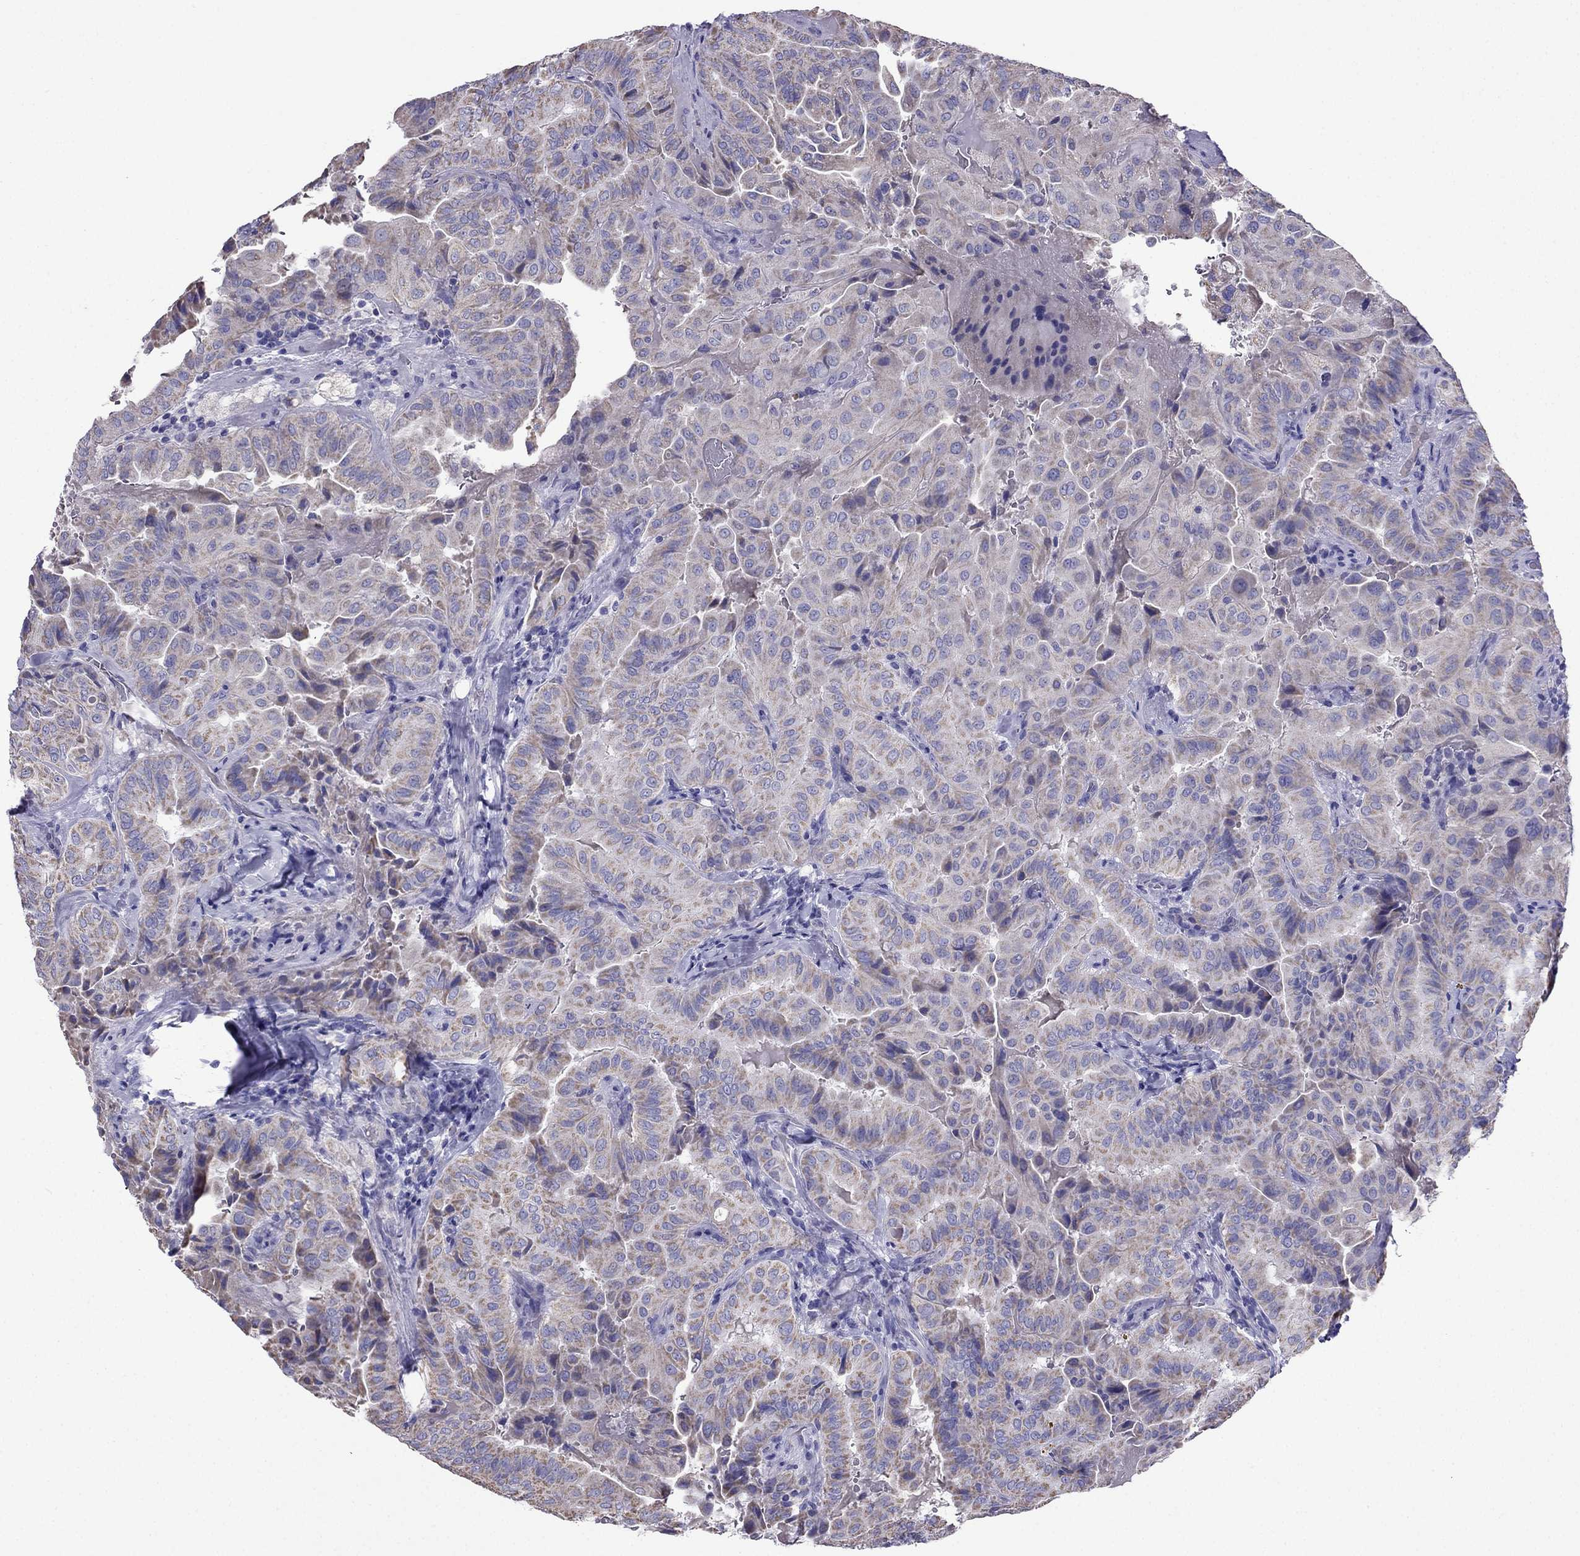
{"staining": {"intensity": "weak", "quantity": ">75%", "location": "cytoplasmic/membranous"}, "tissue": "thyroid cancer", "cell_type": "Tumor cells", "image_type": "cancer", "snomed": [{"axis": "morphology", "description": "Papillary adenocarcinoma, NOS"}, {"axis": "topography", "description": "Thyroid gland"}], "caption": "This image exhibits immunohistochemistry (IHC) staining of human thyroid cancer, with low weak cytoplasmic/membranous expression in approximately >75% of tumor cells.", "gene": "DSC1", "patient": {"sex": "female", "age": 68}}